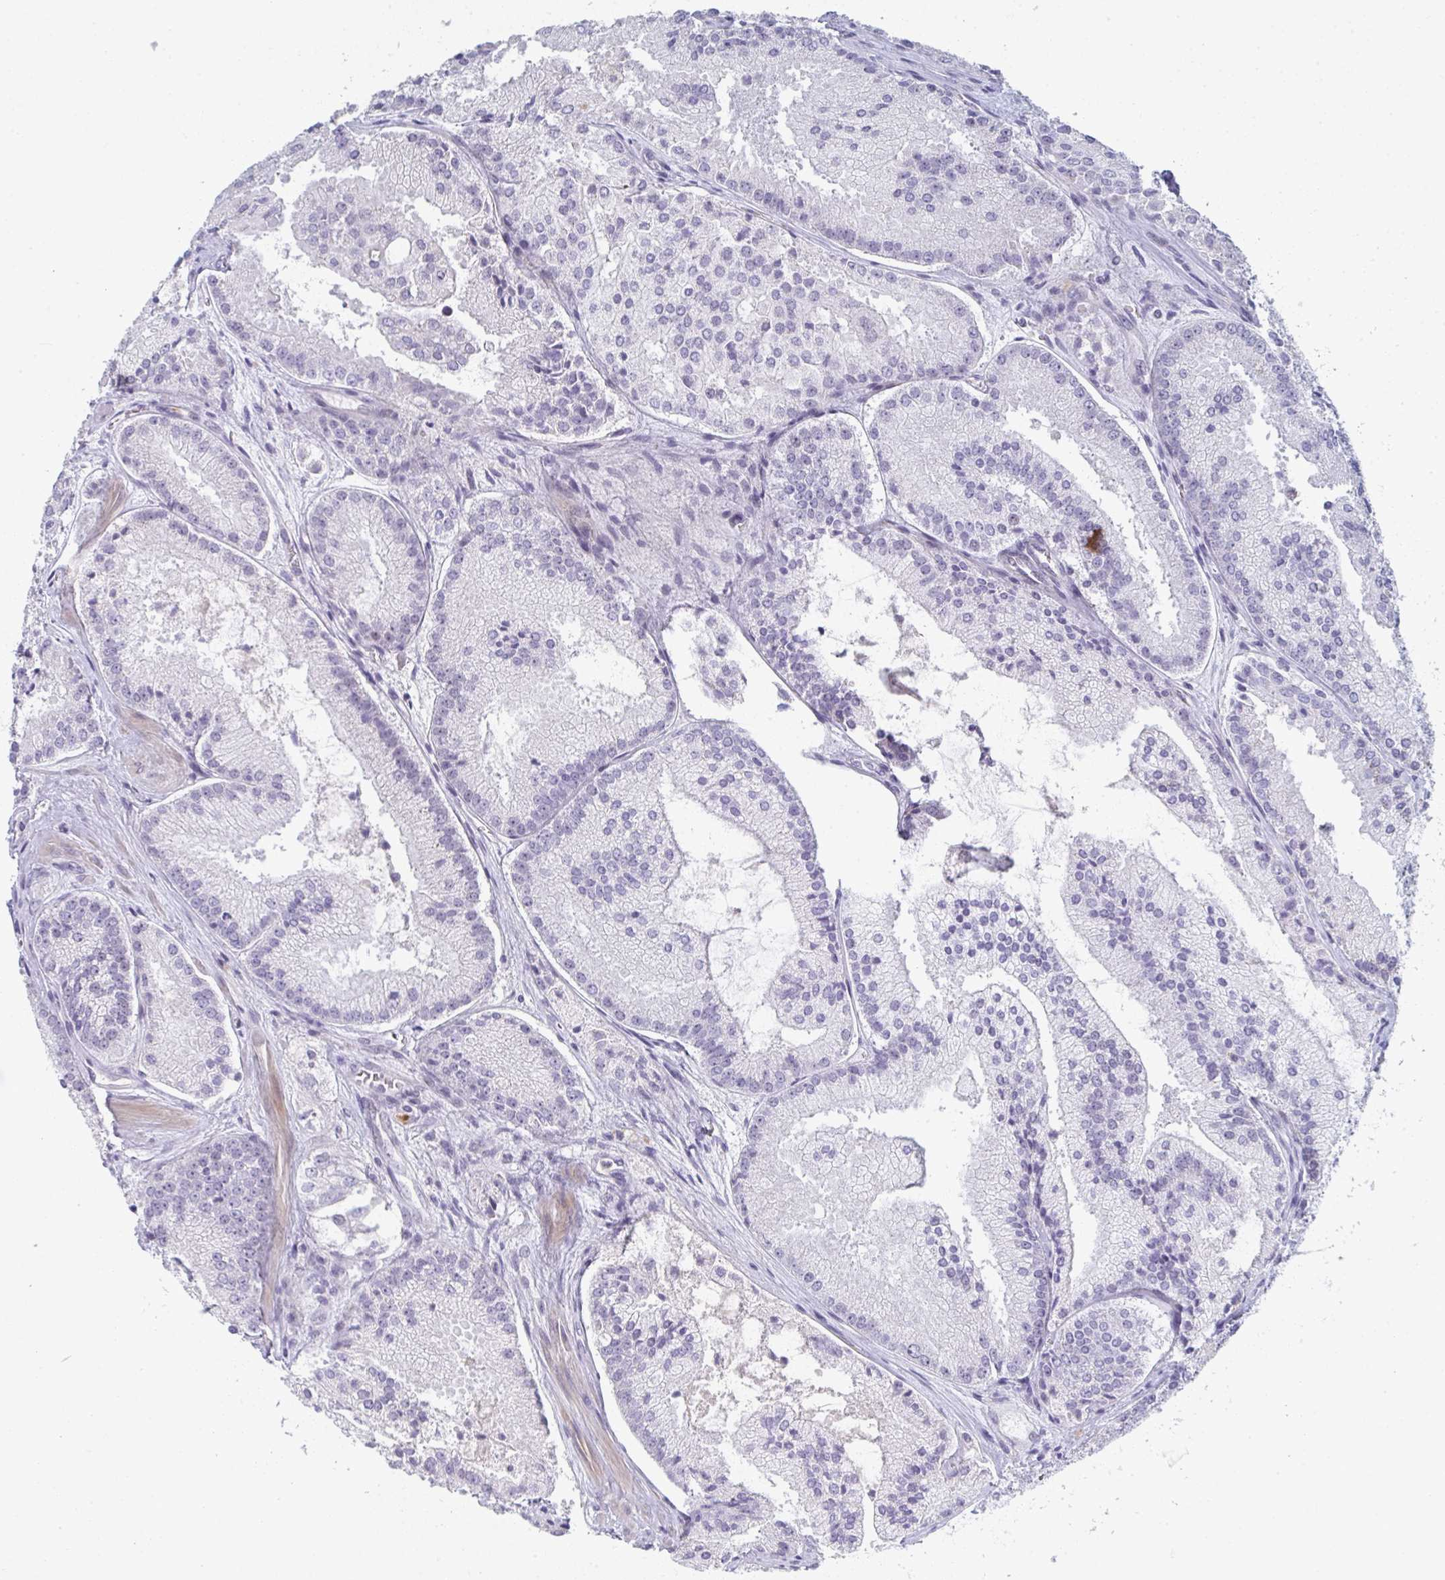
{"staining": {"intensity": "negative", "quantity": "none", "location": "none"}, "tissue": "prostate cancer", "cell_type": "Tumor cells", "image_type": "cancer", "snomed": [{"axis": "morphology", "description": "Adenocarcinoma, High grade"}, {"axis": "topography", "description": "Prostate"}], "caption": "The immunohistochemistry micrograph has no significant positivity in tumor cells of prostate cancer (adenocarcinoma (high-grade)) tissue.", "gene": "A1CF", "patient": {"sex": "male", "age": 73}}